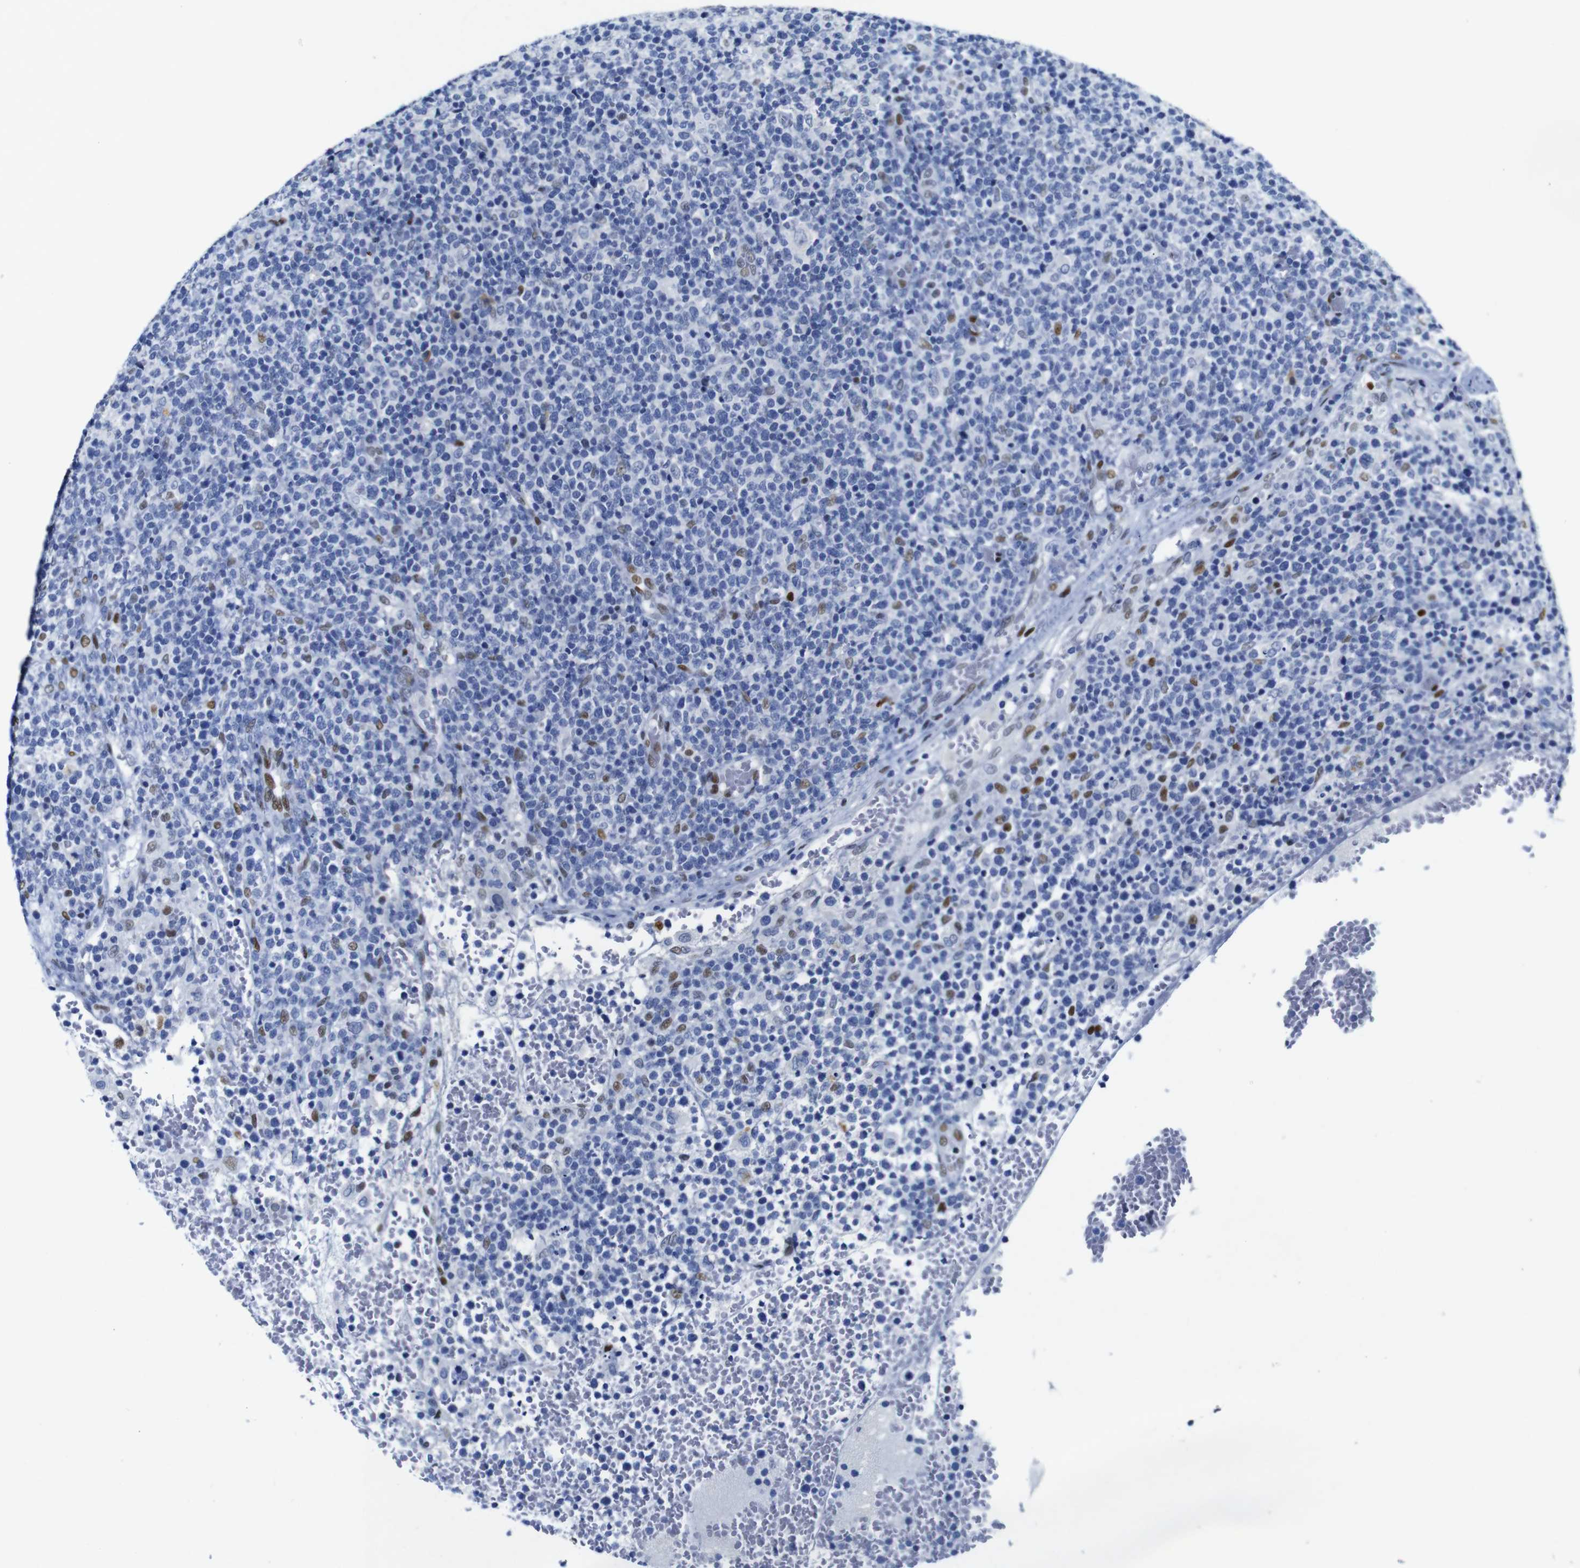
{"staining": {"intensity": "moderate", "quantity": "<25%", "location": "nuclear"}, "tissue": "lymphoma", "cell_type": "Tumor cells", "image_type": "cancer", "snomed": [{"axis": "morphology", "description": "Malignant lymphoma, non-Hodgkin's type, High grade"}, {"axis": "topography", "description": "Lymph node"}], "caption": "An image showing moderate nuclear positivity in approximately <25% of tumor cells in malignant lymphoma, non-Hodgkin's type (high-grade), as visualized by brown immunohistochemical staining.", "gene": "FOSL2", "patient": {"sex": "male", "age": 61}}